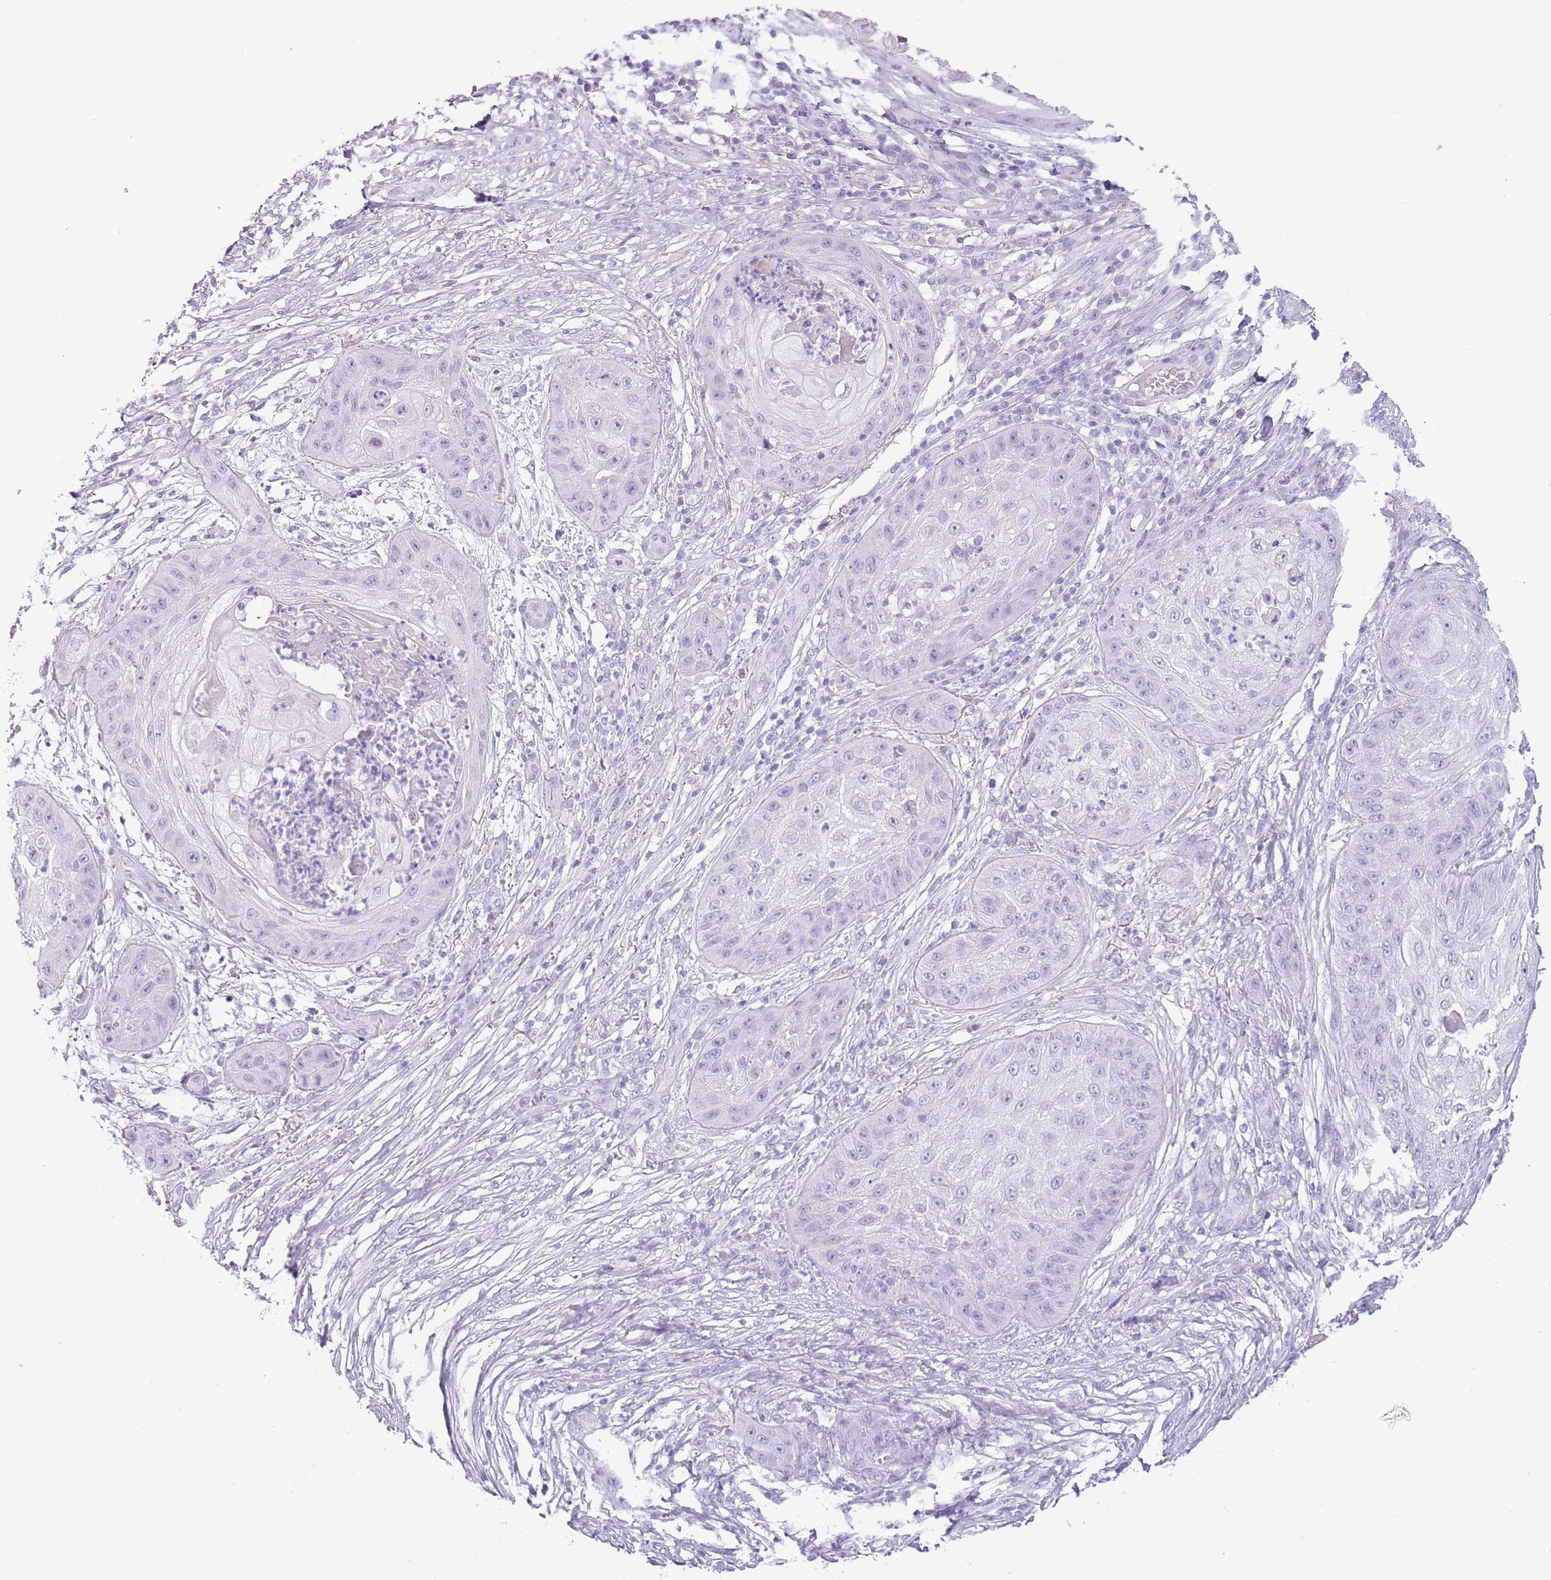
{"staining": {"intensity": "negative", "quantity": "none", "location": "none"}, "tissue": "skin cancer", "cell_type": "Tumor cells", "image_type": "cancer", "snomed": [{"axis": "morphology", "description": "Squamous cell carcinoma, NOS"}, {"axis": "topography", "description": "Skin"}], "caption": "A high-resolution micrograph shows IHC staining of squamous cell carcinoma (skin), which demonstrates no significant expression in tumor cells.", "gene": "TOX2", "patient": {"sex": "male", "age": 70}}